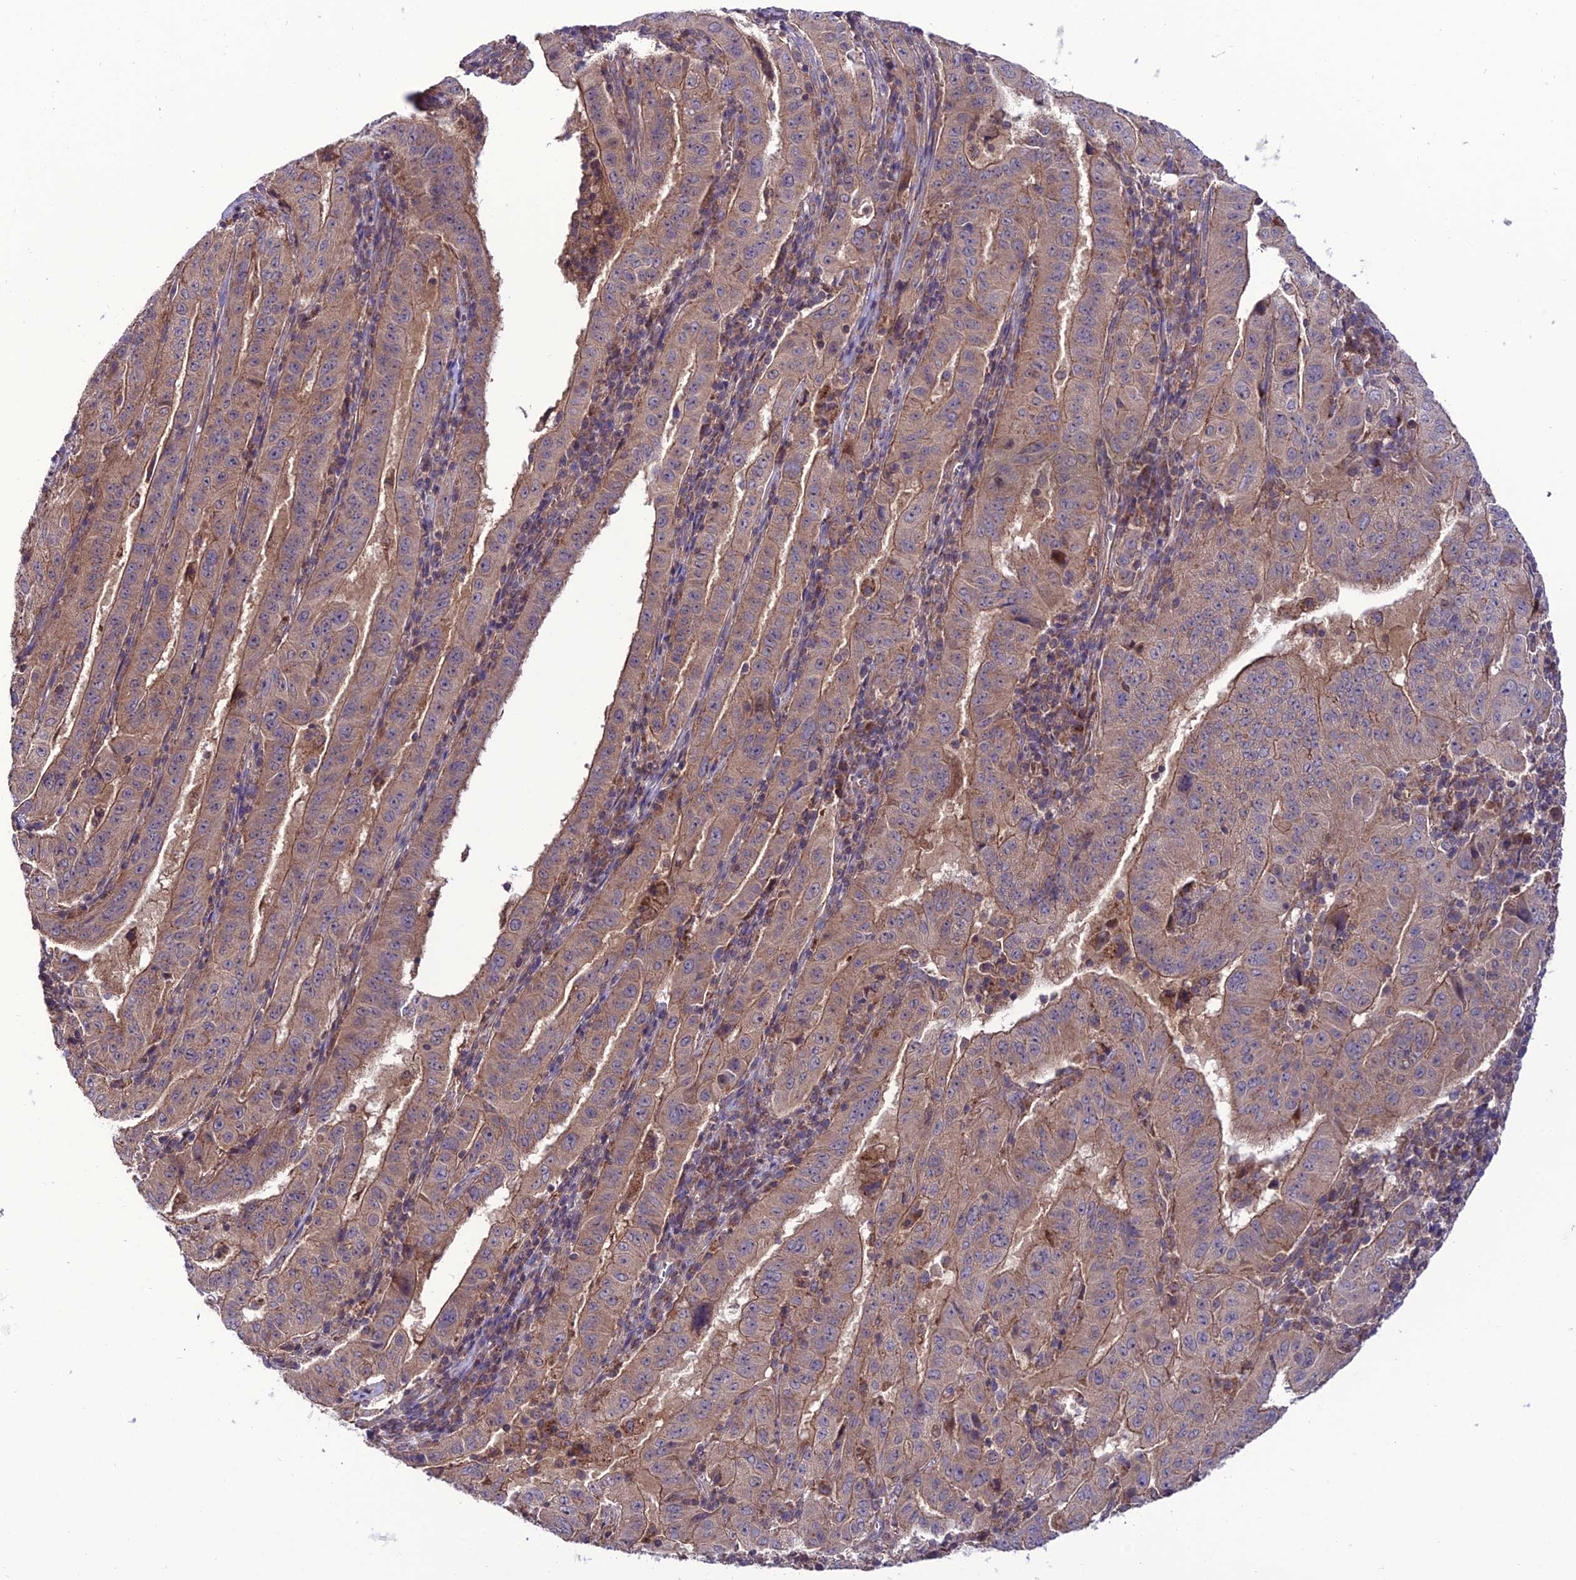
{"staining": {"intensity": "moderate", "quantity": ">75%", "location": "cytoplasmic/membranous"}, "tissue": "pancreatic cancer", "cell_type": "Tumor cells", "image_type": "cancer", "snomed": [{"axis": "morphology", "description": "Adenocarcinoma, NOS"}, {"axis": "topography", "description": "Pancreas"}], "caption": "Immunohistochemistry histopathology image of pancreatic cancer stained for a protein (brown), which displays medium levels of moderate cytoplasmic/membranous staining in approximately >75% of tumor cells.", "gene": "PPIL3", "patient": {"sex": "male", "age": 63}}